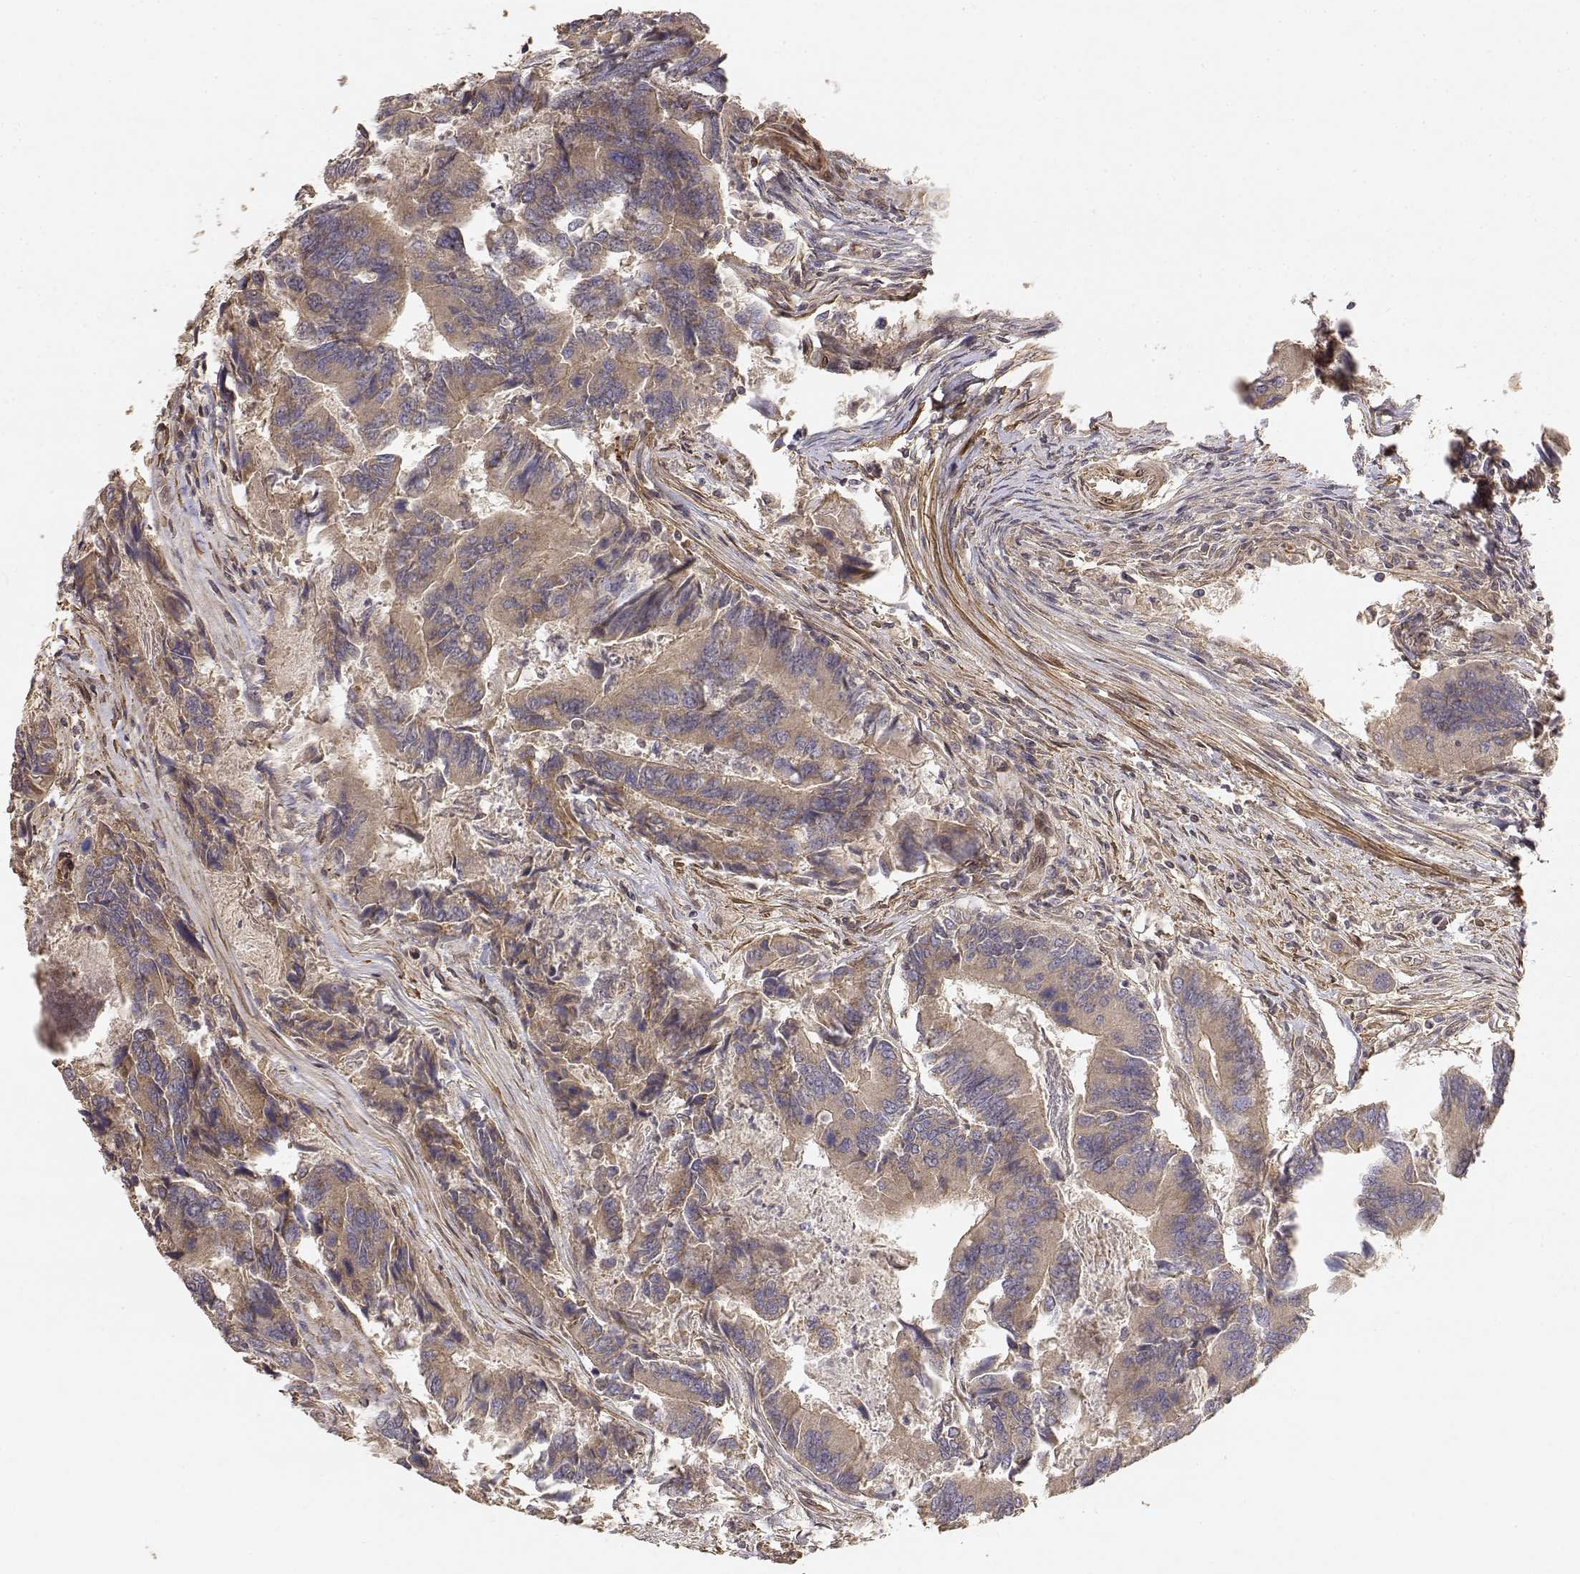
{"staining": {"intensity": "weak", "quantity": ">75%", "location": "cytoplasmic/membranous"}, "tissue": "colorectal cancer", "cell_type": "Tumor cells", "image_type": "cancer", "snomed": [{"axis": "morphology", "description": "Adenocarcinoma, NOS"}, {"axis": "topography", "description": "Colon"}], "caption": "Protein staining displays weak cytoplasmic/membranous staining in approximately >75% of tumor cells in colorectal cancer.", "gene": "PICK1", "patient": {"sex": "female", "age": 67}}